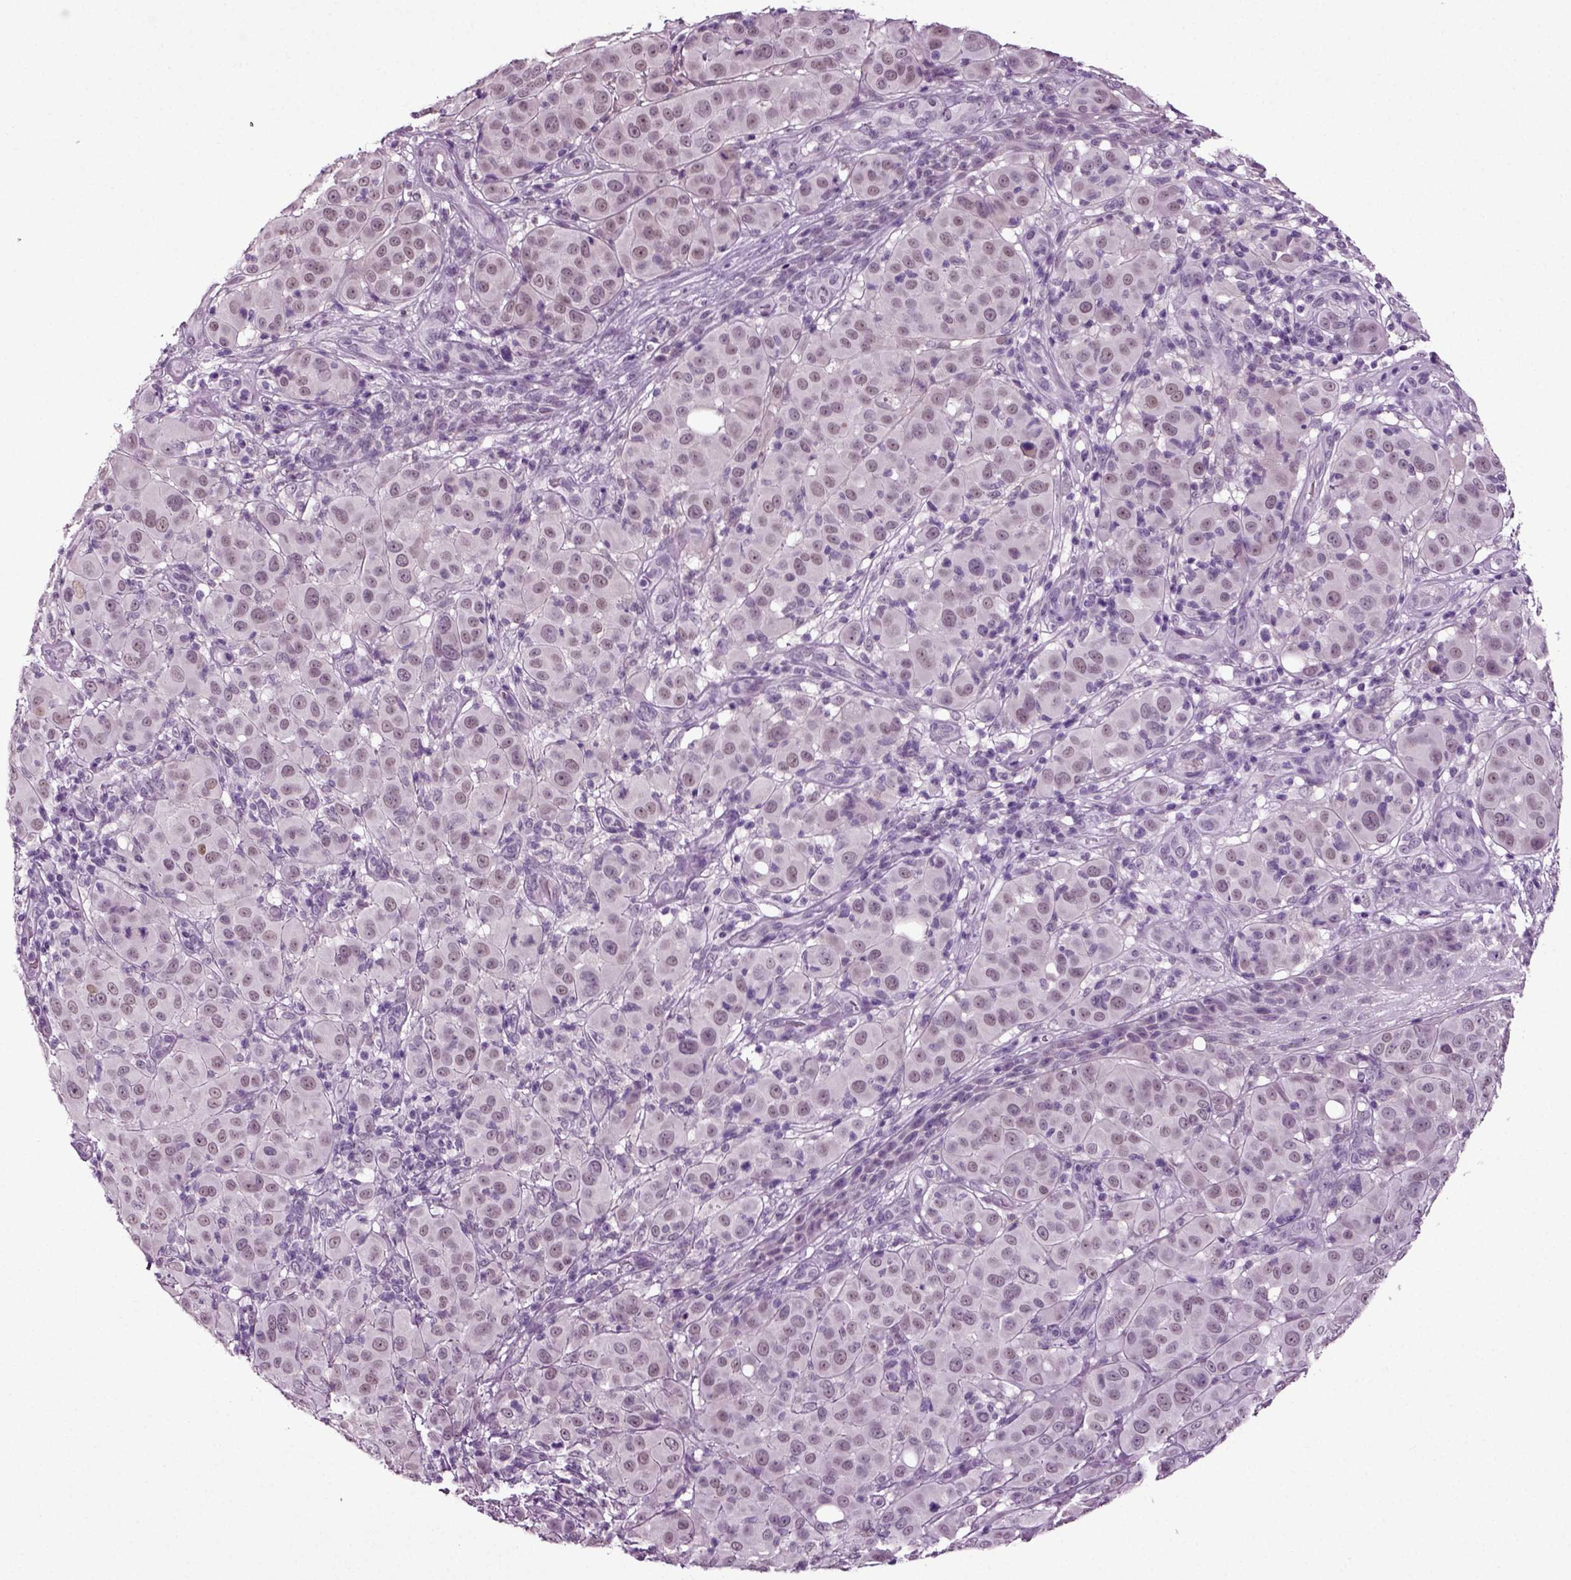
{"staining": {"intensity": "negative", "quantity": "none", "location": "none"}, "tissue": "melanoma", "cell_type": "Tumor cells", "image_type": "cancer", "snomed": [{"axis": "morphology", "description": "Malignant melanoma, NOS"}, {"axis": "topography", "description": "Skin"}], "caption": "Histopathology image shows no protein expression in tumor cells of malignant melanoma tissue.", "gene": "SPATA17", "patient": {"sex": "female", "age": 87}}